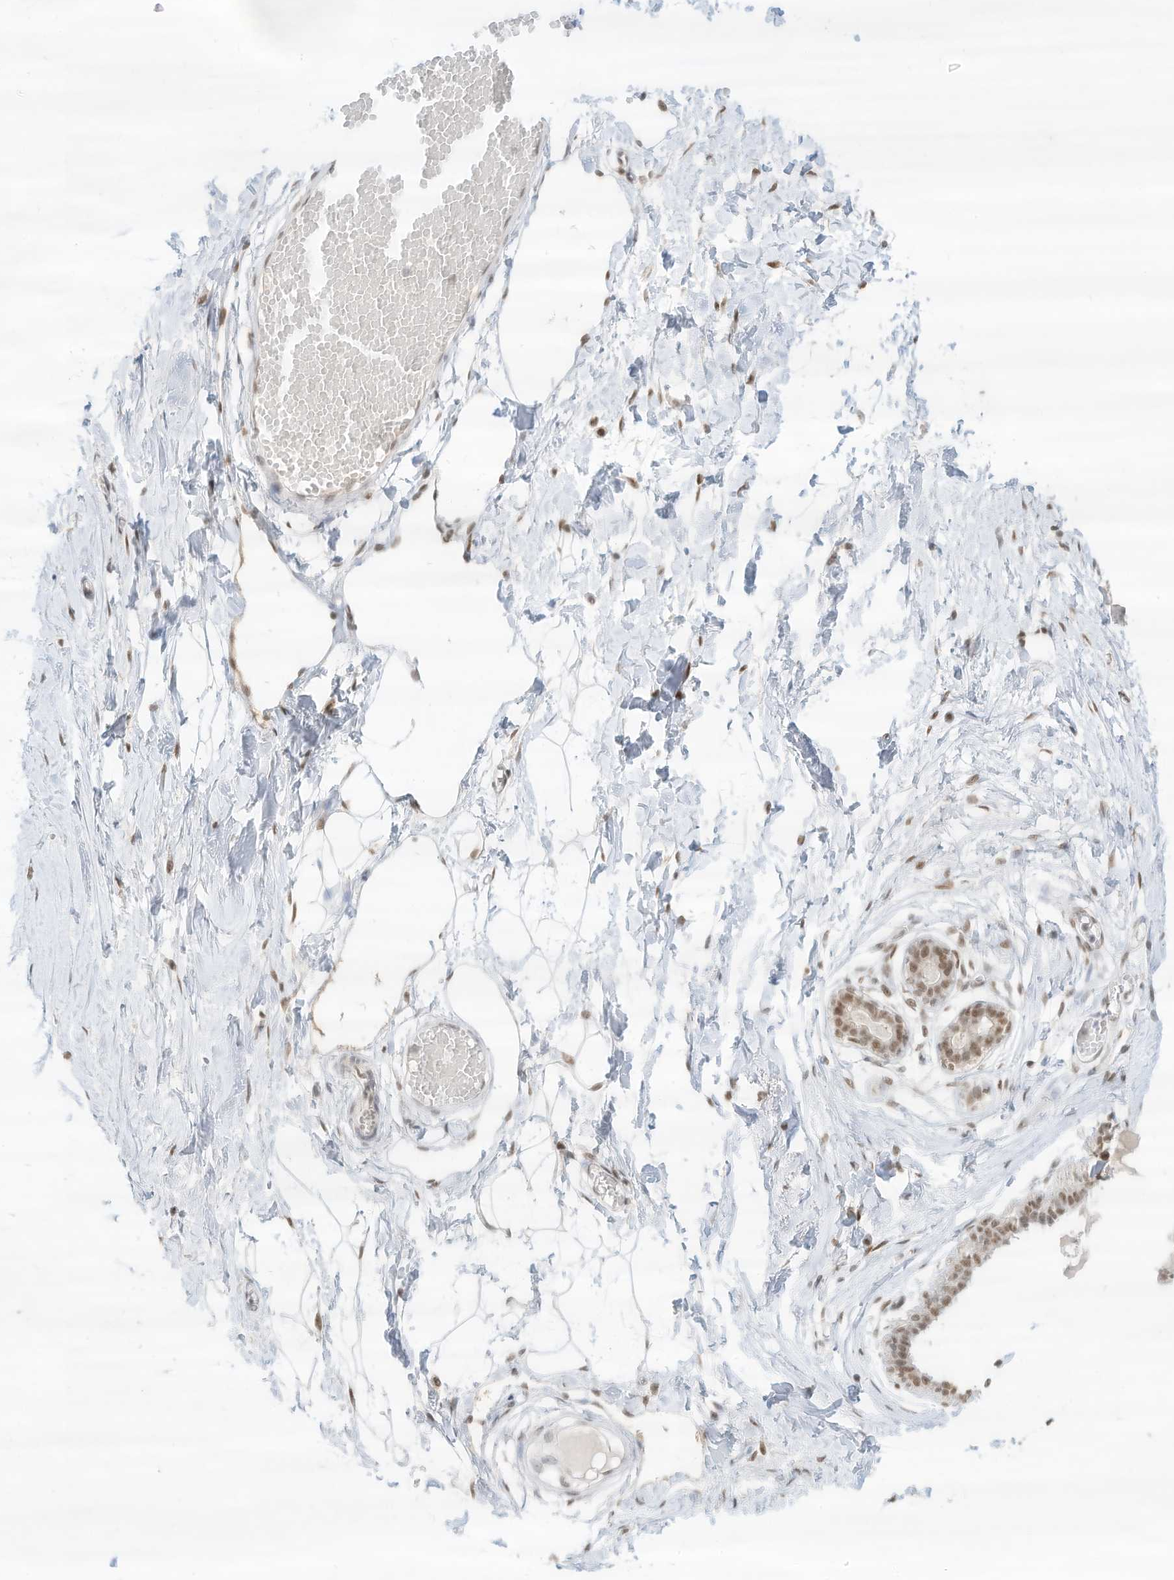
{"staining": {"intensity": "weak", "quantity": ">75%", "location": "nuclear"}, "tissue": "breast", "cell_type": "Adipocytes", "image_type": "normal", "snomed": [{"axis": "morphology", "description": "Normal tissue, NOS"}, {"axis": "topography", "description": "Breast"}], "caption": "Protein analysis of unremarkable breast shows weak nuclear staining in about >75% of adipocytes. (DAB = brown stain, brightfield microscopy at high magnification).", "gene": "NHSL1", "patient": {"sex": "female", "age": 27}}